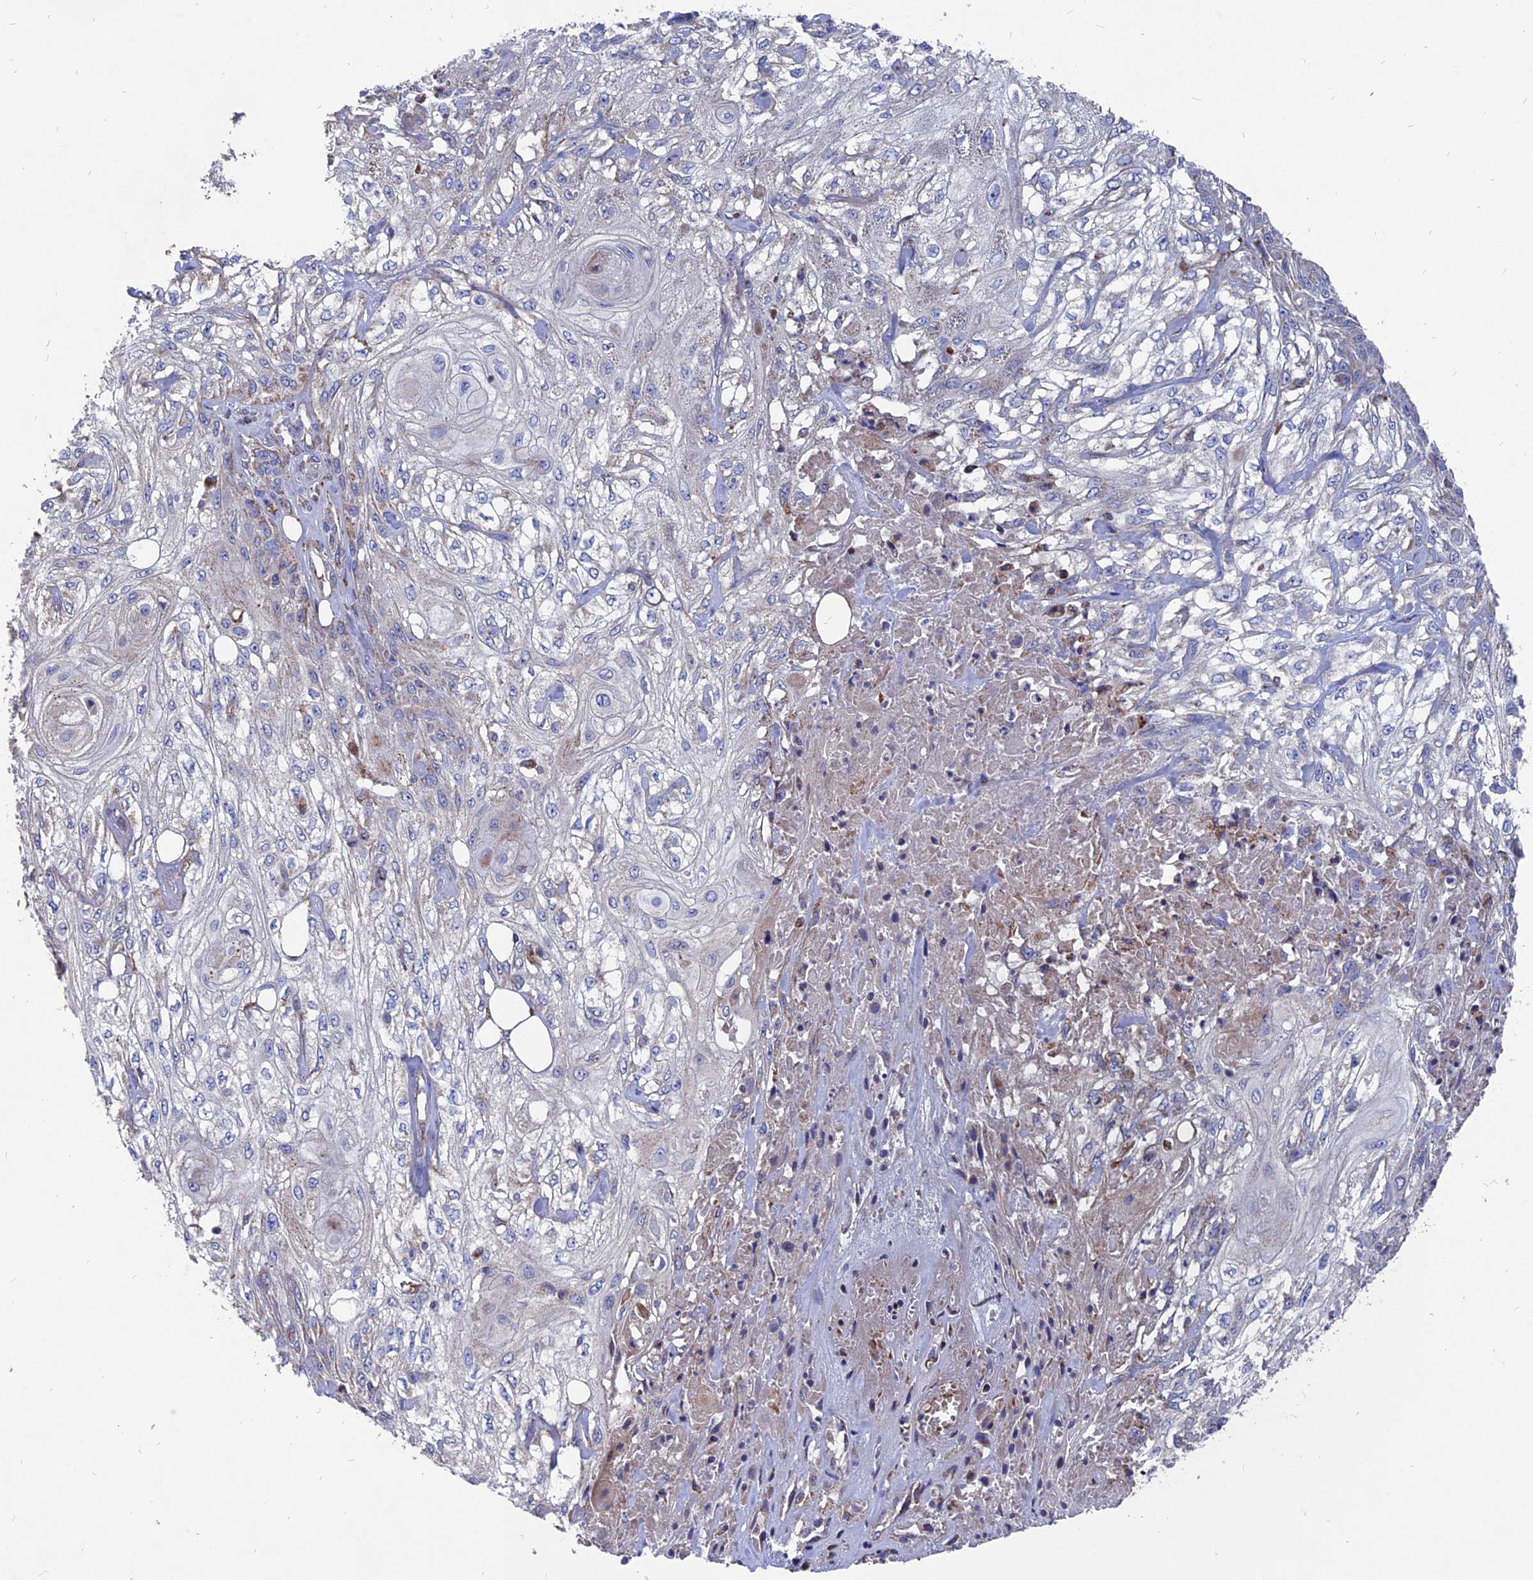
{"staining": {"intensity": "negative", "quantity": "none", "location": "none"}, "tissue": "skin cancer", "cell_type": "Tumor cells", "image_type": "cancer", "snomed": [{"axis": "morphology", "description": "Squamous cell carcinoma, NOS"}, {"axis": "morphology", "description": "Squamous cell carcinoma, metastatic, NOS"}, {"axis": "topography", "description": "Skin"}, {"axis": "topography", "description": "Lymph node"}], "caption": "High power microscopy micrograph of an immunohistochemistry (IHC) micrograph of skin squamous cell carcinoma, revealing no significant positivity in tumor cells. Nuclei are stained in blue.", "gene": "TGFA", "patient": {"sex": "male", "age": 75}}